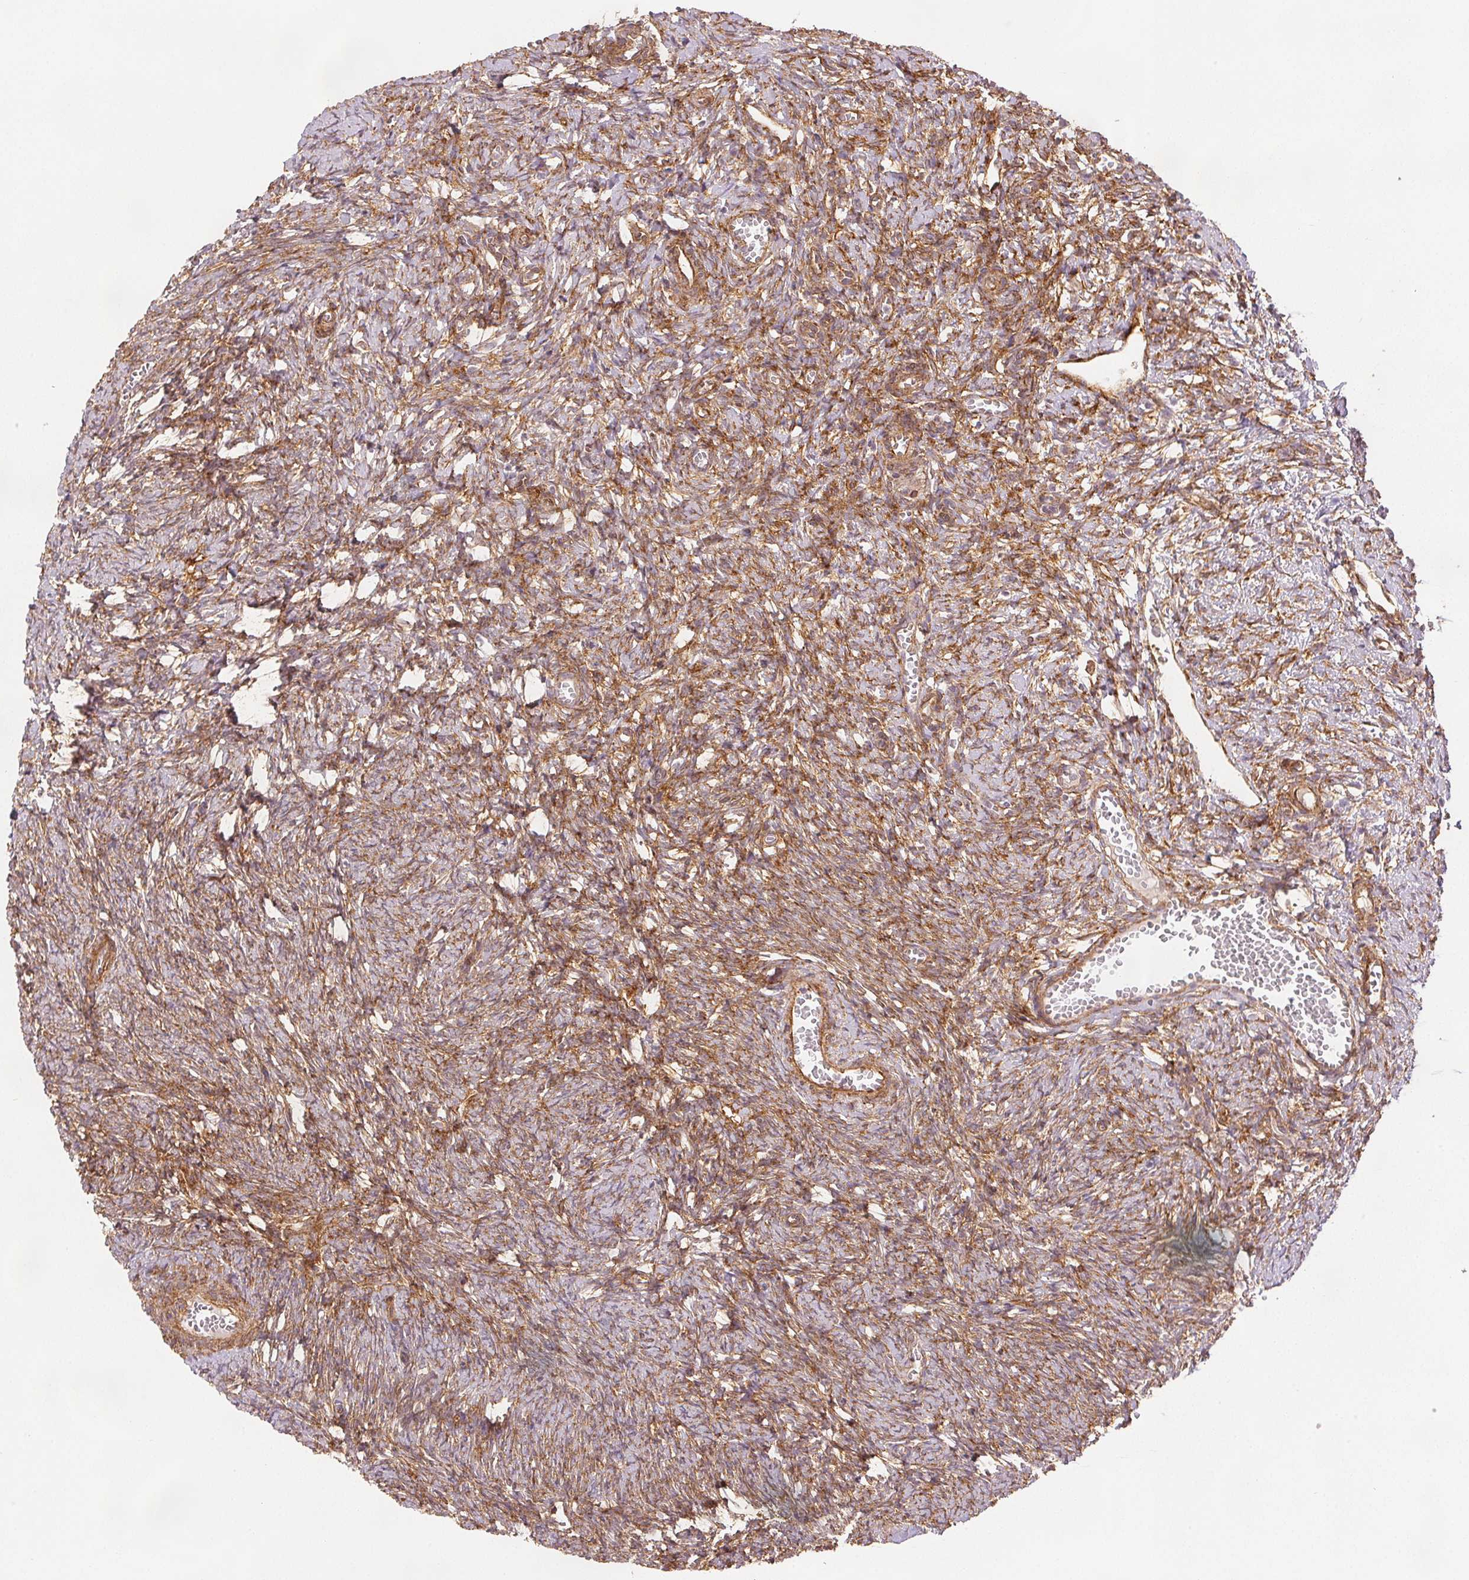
{"staining": {"intensity": "strong", "quantity": ">75%", "location": "cytoplasmic/membranous"}, "tissue": "ovary", "cell_type": "Follicle cells", "image_type": "normal", "snomed": [{"axis": "morphology", "description": "Normal tissue, NOS"}, {"axis": "topography", "description": "Ovary"}], "caption": "Immunohistochemical staining of normal ovary exhibits high levels of strong cytoplasmic/membranous staining in about >75% of follicle cells.", "gene": "DIAPH2", "patient": {"sex": "female", "age": 41}}